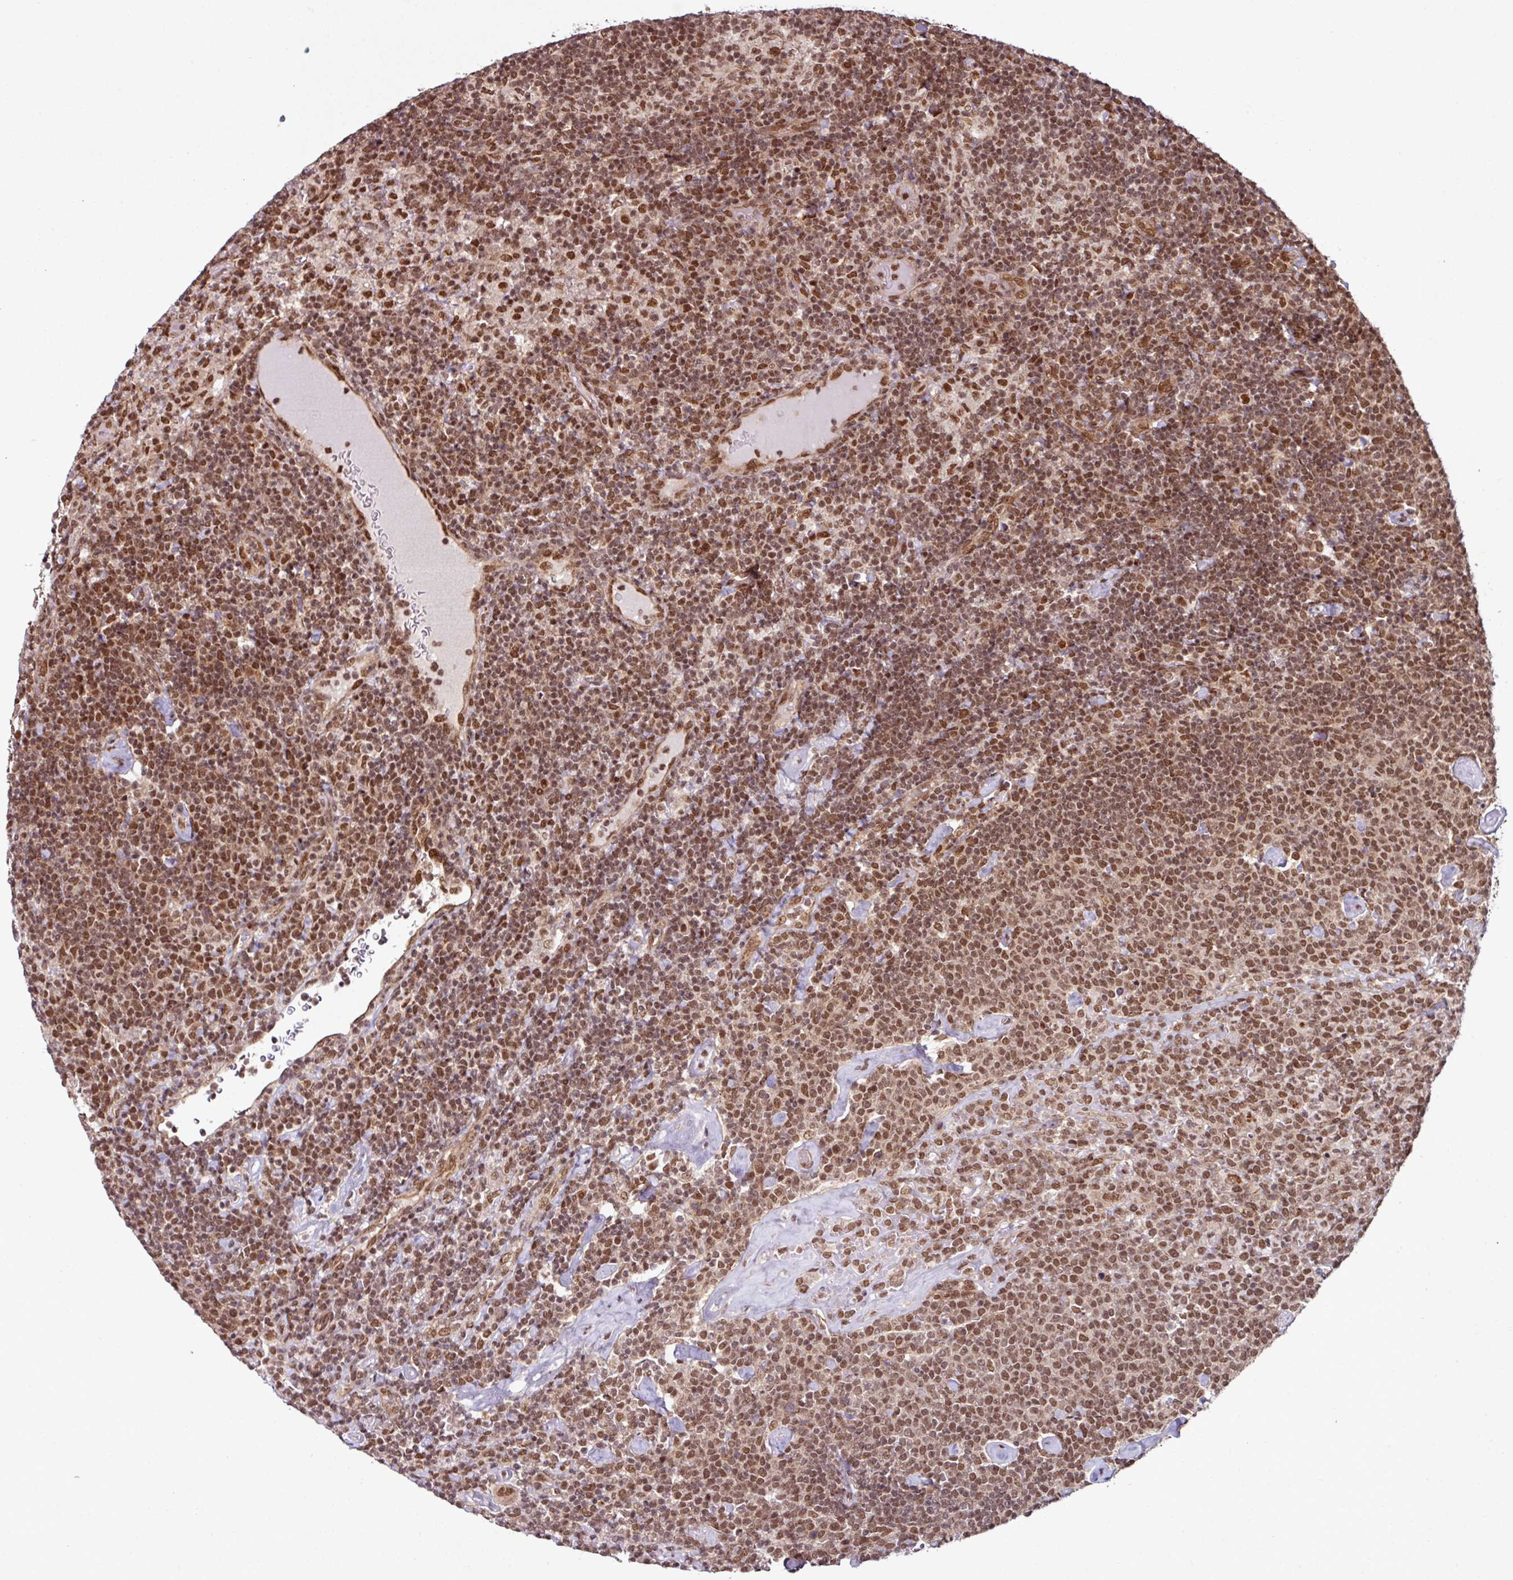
{"staining": {"intensity": "moderate", "quantity": ">75%", "location": "nuclear"}, "tissue": "lymphoma", "cell_type": "Tumor cells", "image_type": "cancer", "snomed": [{"axis": "morphology", "description": "Malignant lymphoma, non-Hodgkin's type, High grade"}, {"axis": "topography", "description": "Lymph node"}], "caption": "There is medium levels of moderate nuclear positivity in tumor cells of high-grade malignant lymphoma, non-Hodgkin's type, as demonstrated by immunohistochemical staining (brown color).", "gene": "MORF4L2", "patient": {"sex": "male", "age": 61}}